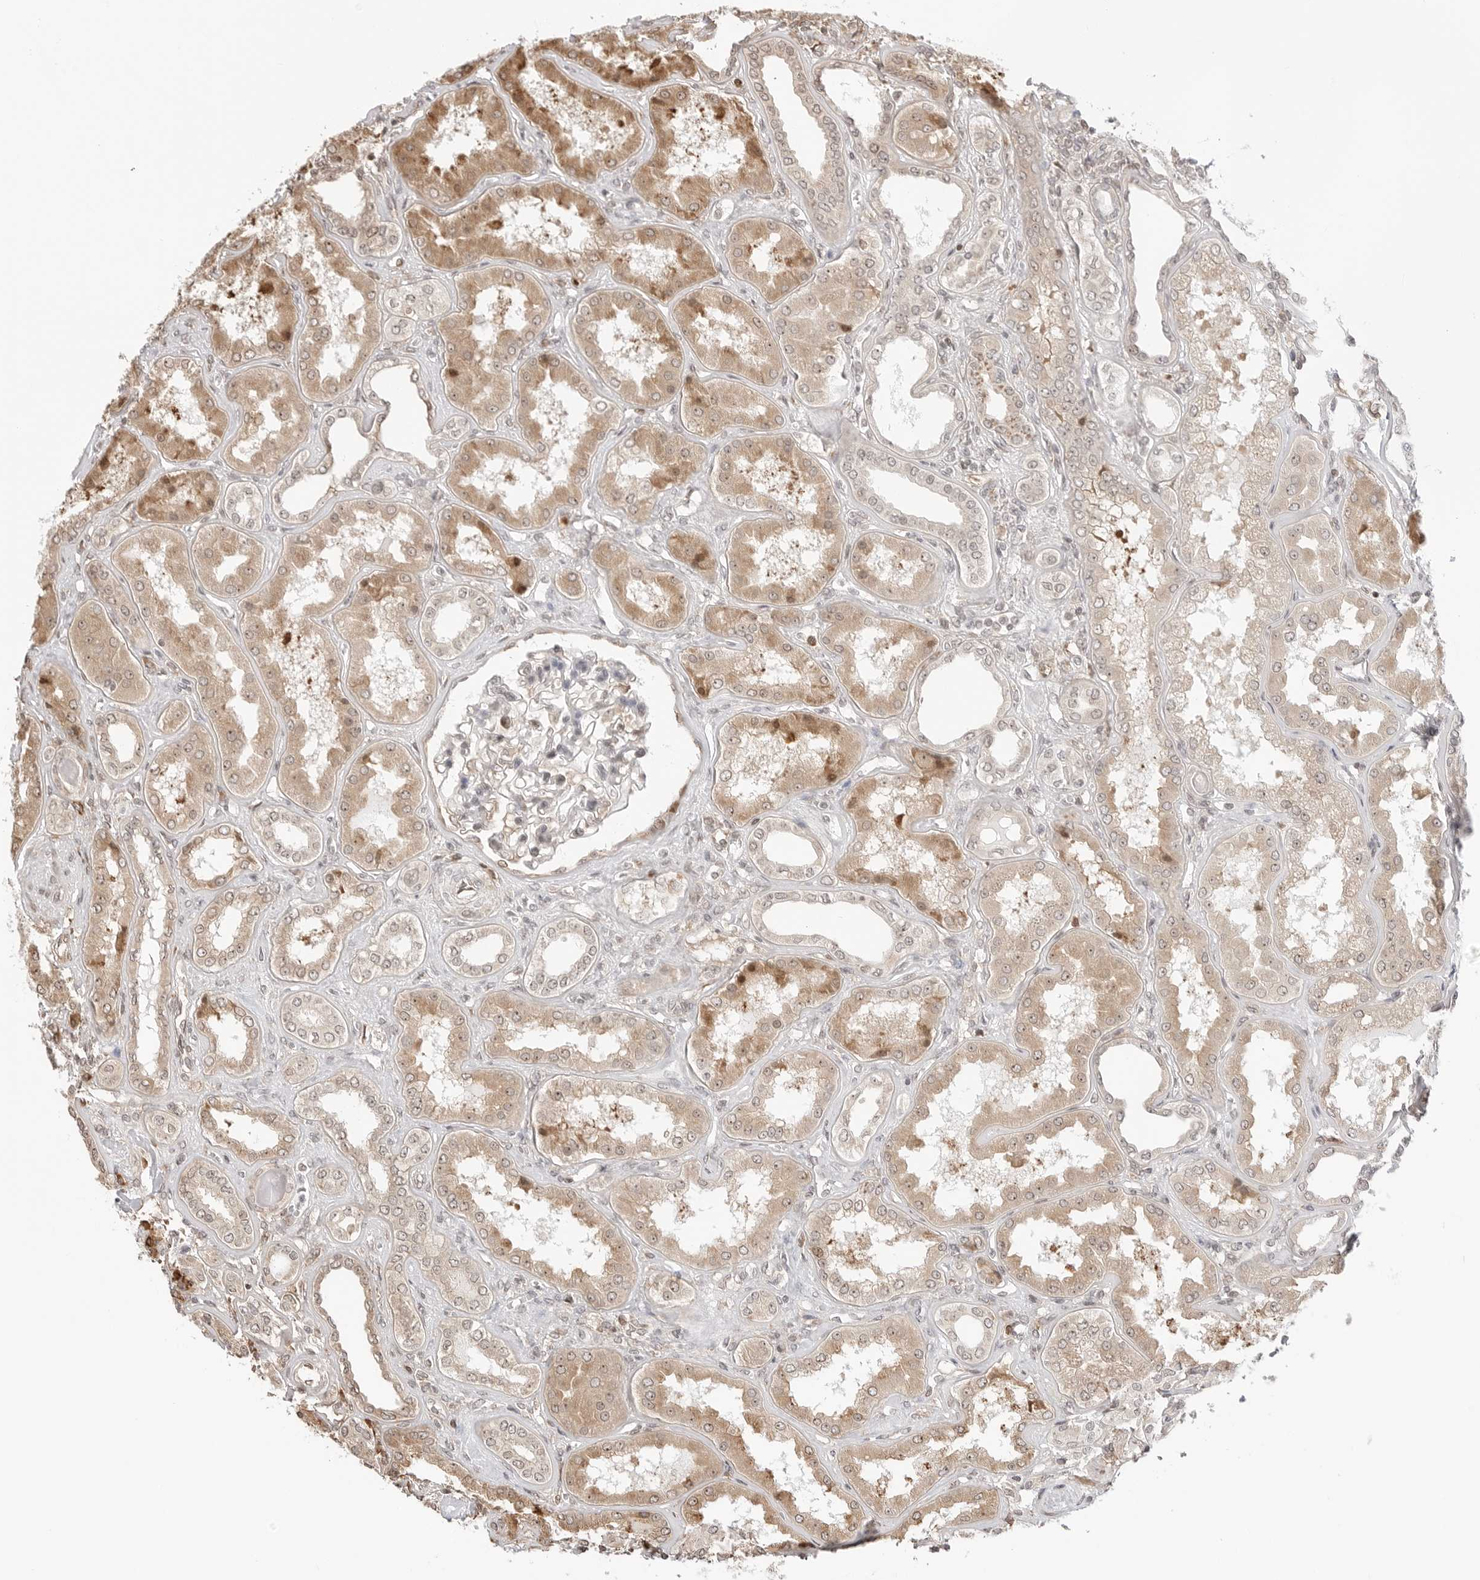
{"staining": {"intensity": "moderate", "quantity": "25%-75%", "location": "cytoplasmic/membranous,nuclear"}, "tissue": "kidney", "cell_type": "Cells in glomeruli", "image_type": "normal", "snomed": [{"axis": "morphology", "description": "Normal tissue, NOS"}, {"axis": "topography", "description": "Kidney"}], "caption": "The micrograph reveals a brown stain indicating the presence of a protein in the cytoplasmic/membranous,nuclear of cells in glomeruli in kidney.", "gene": "FKBP14", "patient": {"sex": "female", "age": 56}}